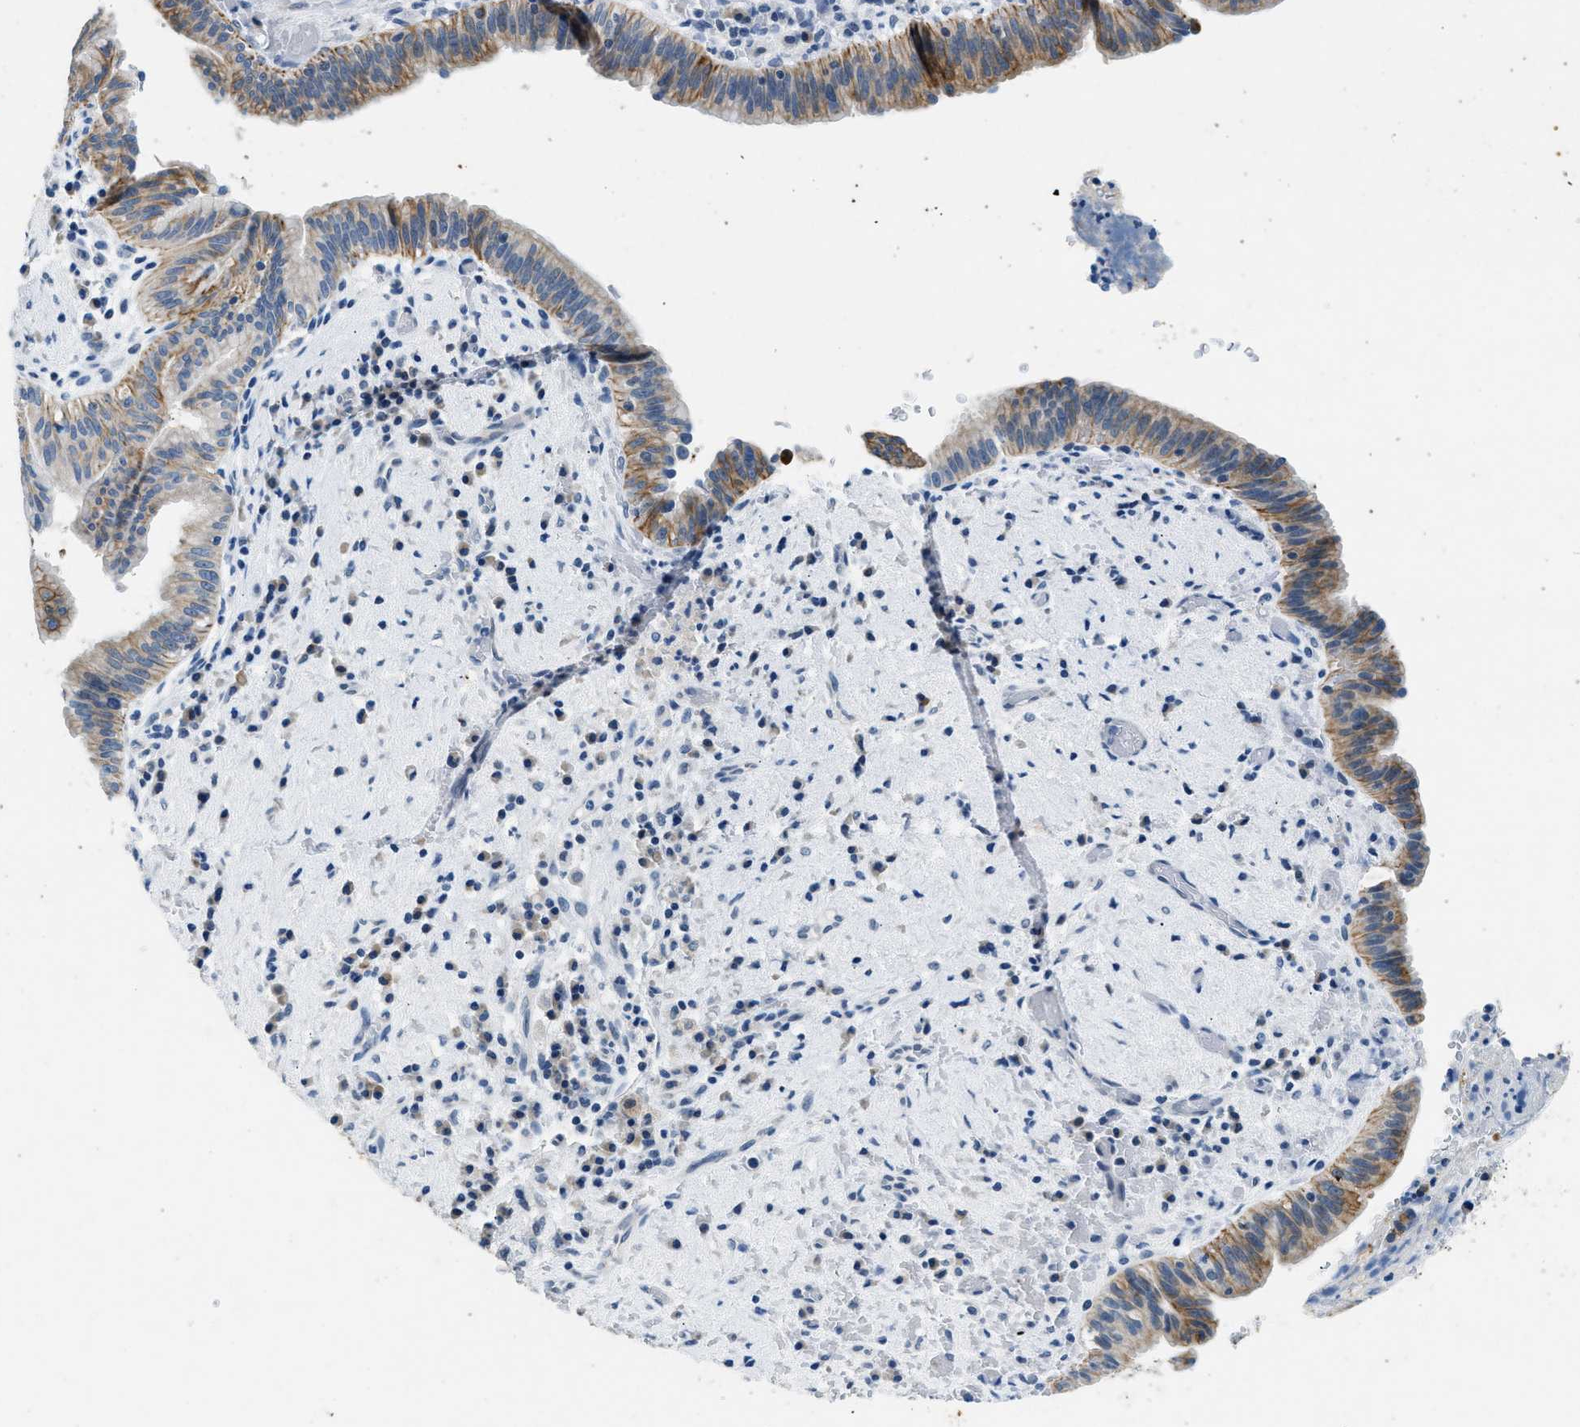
{"staining": {"intensity": "moderate", "quantity": ">75%", "location": "cytoplasmic/membranous"}, "tissue": "liver cancer", "cell_type": "Tumor cells", "image_type": "cancer", "snomed": [{"axis": "morphology", "description": "Cholangiocarcinoma"}, {"axis": "topography", "description": "Liver"}], "caption": "An image showing moderate cytoplasmic/membranous positivity in about >75% of tumor cells in liver cancer, as visualized by brown immunohistochemical staining.", "gene": "CFAP20", "patient": {"sex": "female", "age": 38}}